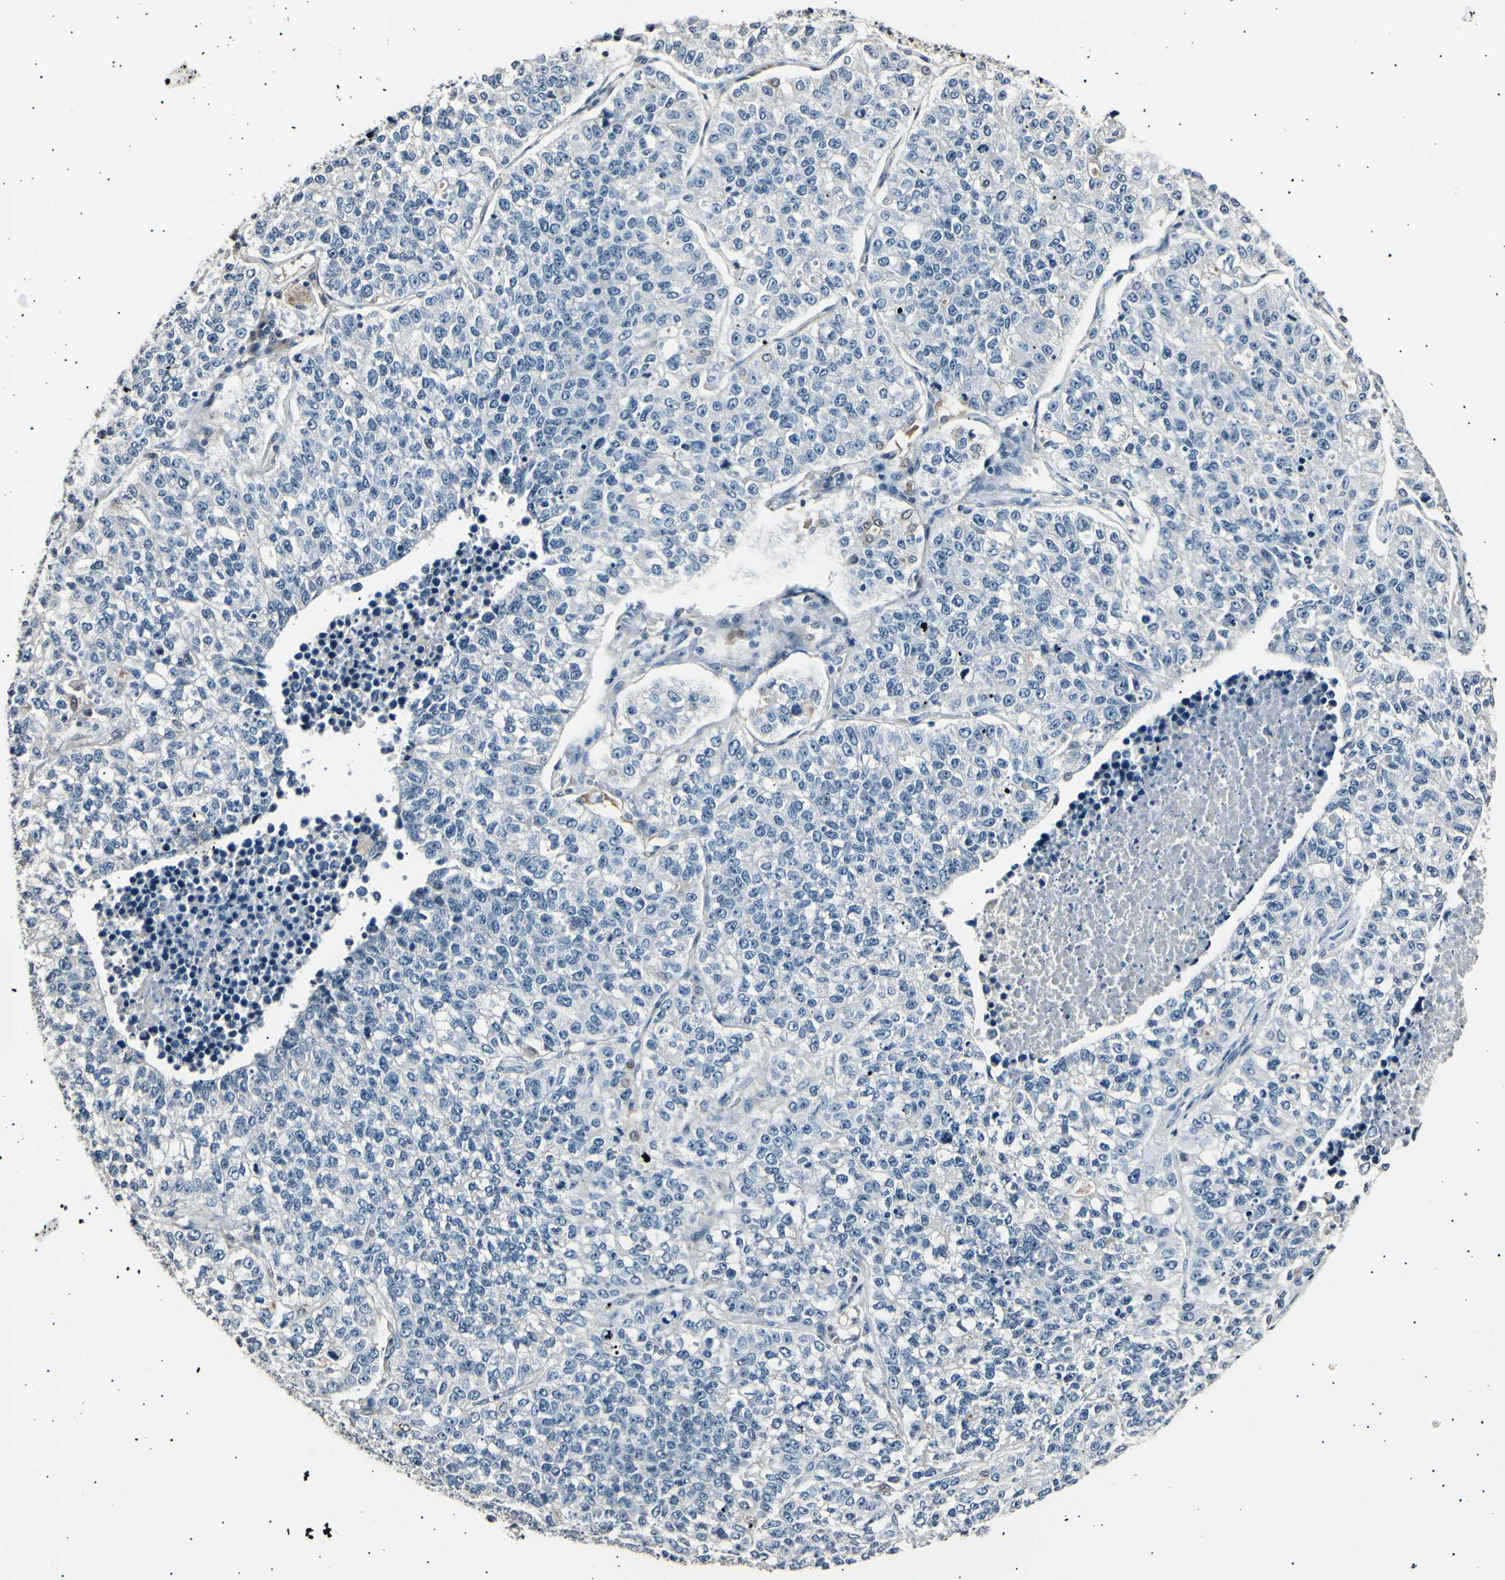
{"staining": {"intensity": "negative", "quantity": "none", "location": "none"}, "tissue": "lung cancer", "cell_type": "Tumor cells", "image_type": "cancer", "snomed": [{"axis": "morphology", "description": "Adenocarcinoma, NOS"}, {"axis": "topography", "description": "Lung"}], "caption": "Tumor cells show no significant staining in lung cancer (adenocarcinoma).", "gene": "AK1", "patient": {"sex": "male", "age": 49}}